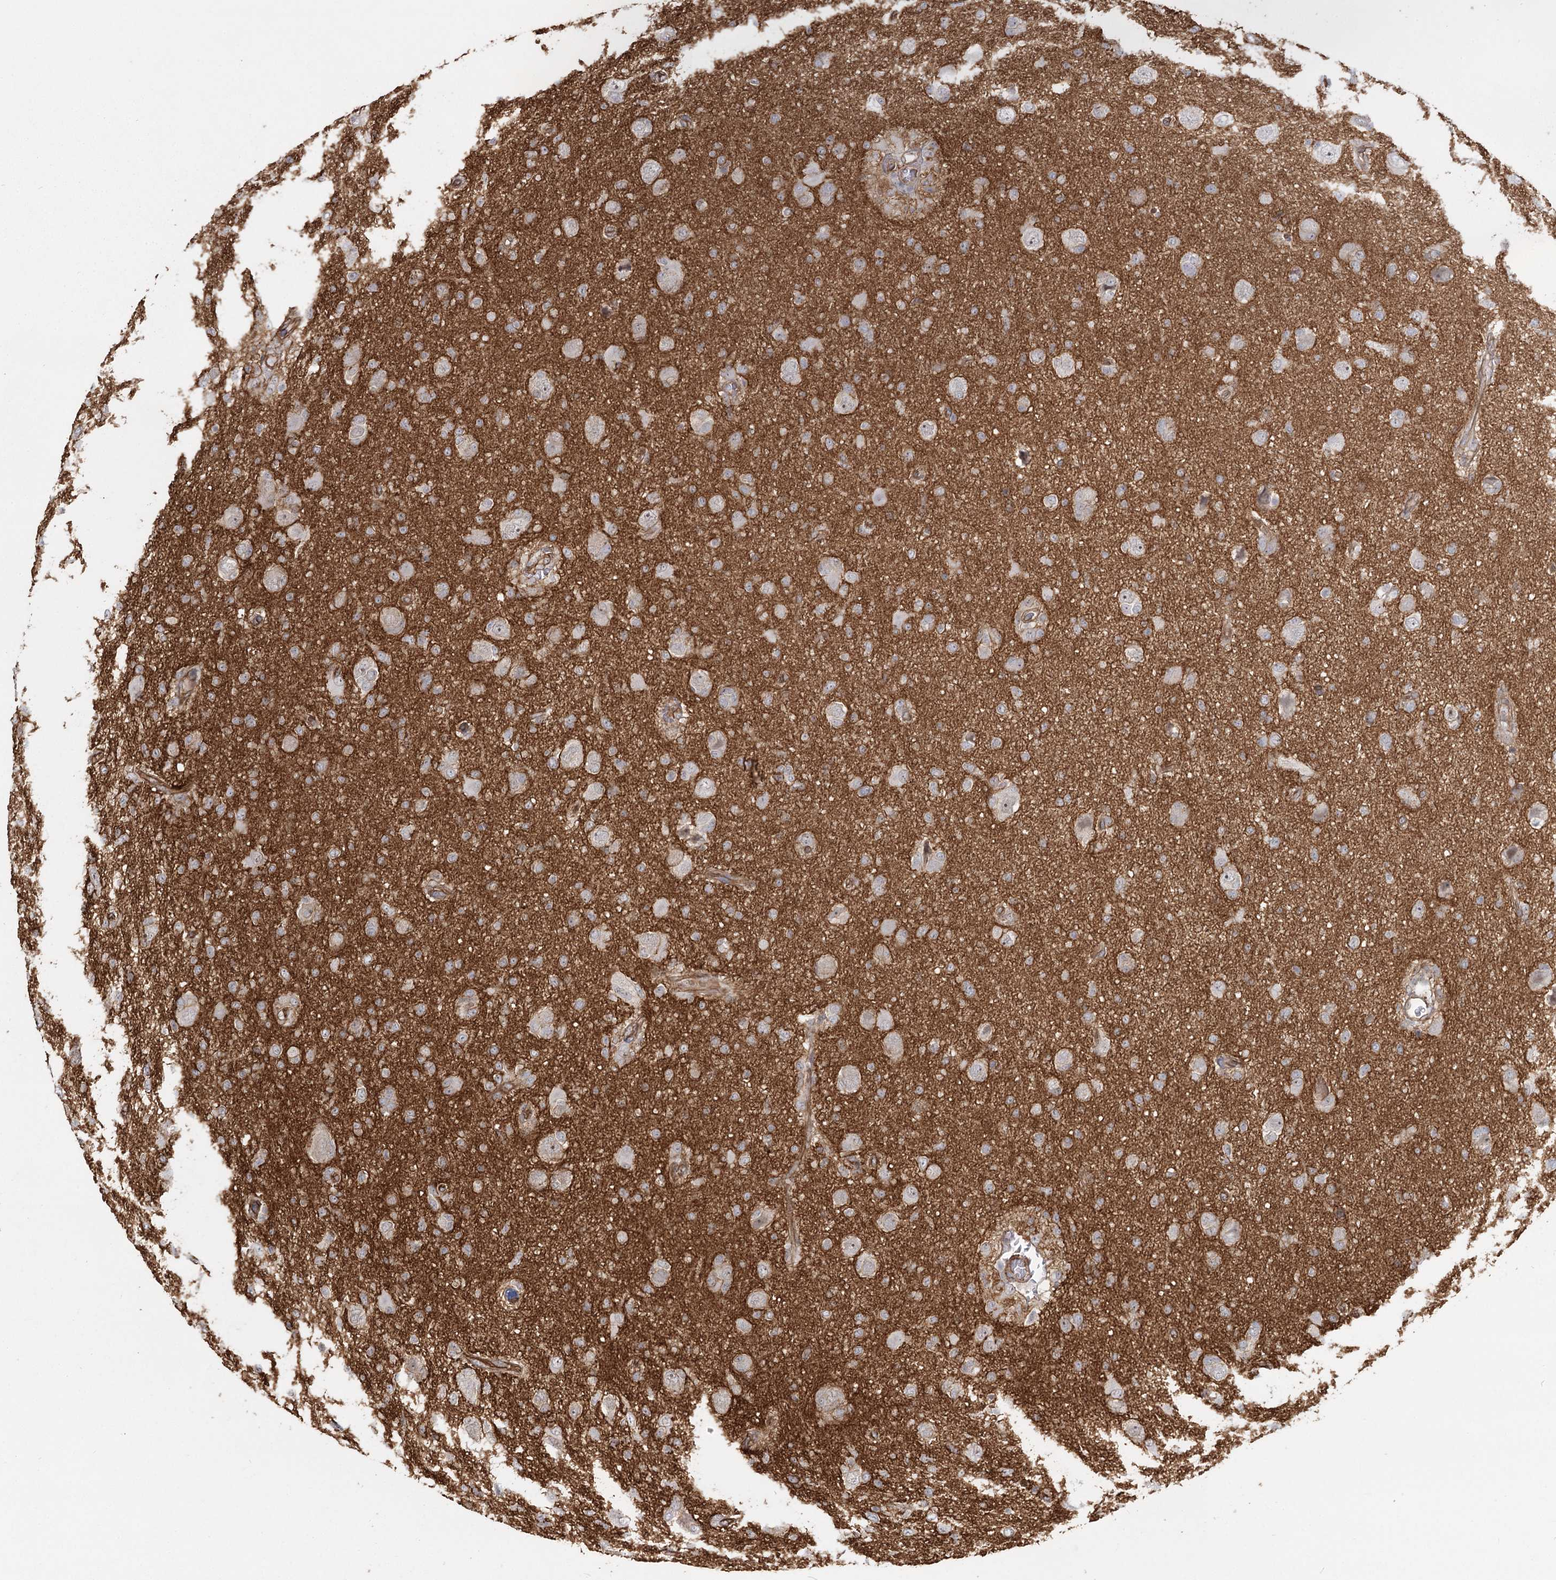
{"staining": {"intensity": "negative", "quantity": "none", "location": "none"}, "tissue": "glioma", "cell_type": "Tumor cells", "image_type": "cancer", "snomed": [{"axis": "morphology", "description": "Glioma, malignant, High grade"}, {"axis": "topography", "description": "Brain"}], "caption": "Immunohistochemistry (IHC) image of human glioma stained for a protein (brown), which shows no staining in tumor cells.", "gene": "RPP14", "patient": {"sex": "female", "age": 57}}